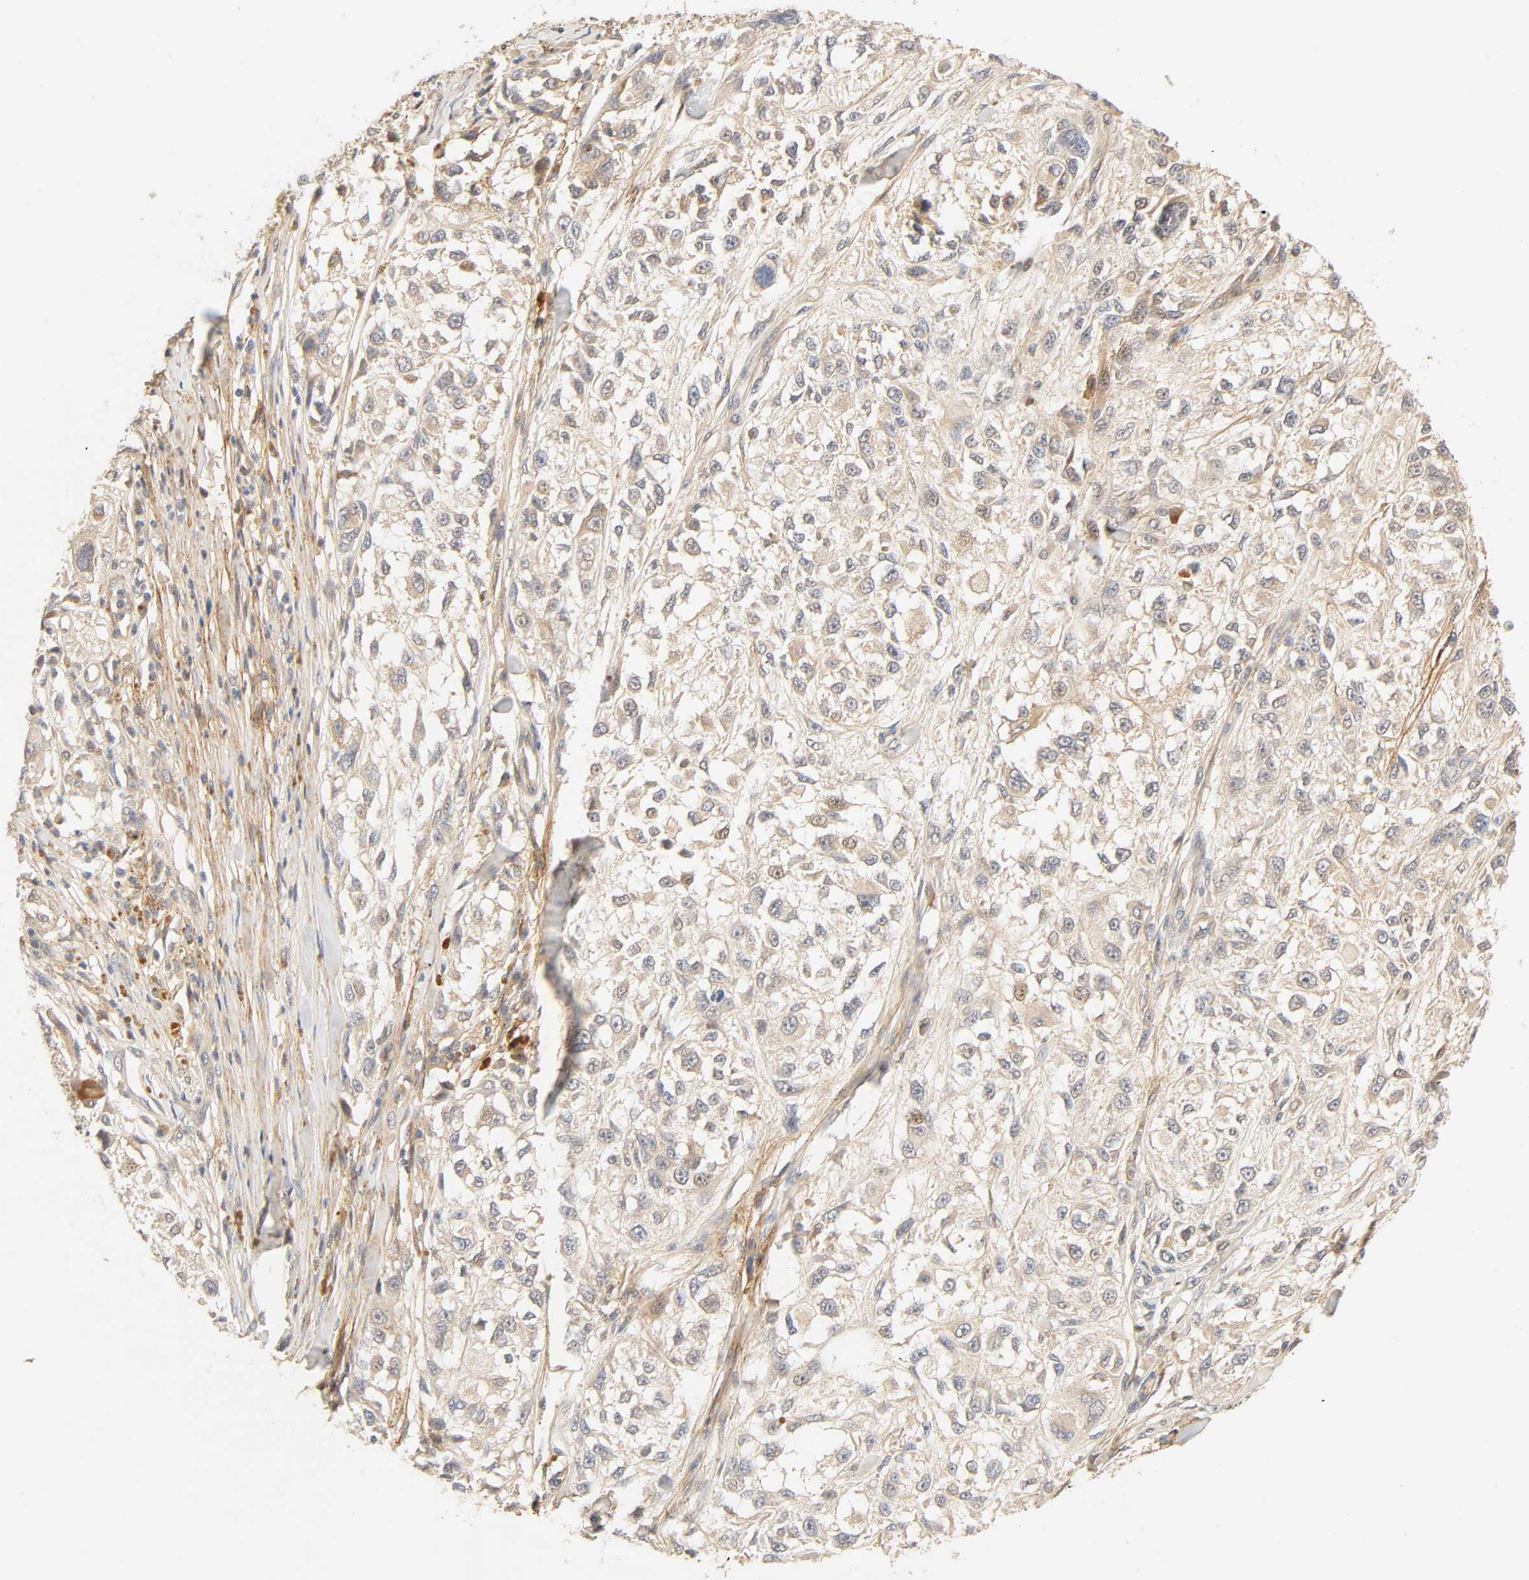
{"staining": {"intensity": "weak", "quantity": "<25%", "location": "cytoplasmic/membranous"}, "tissue": "melanoma", "cell_type": "Tumor cells", "image_type": "cancer", "snomed": [{"axis": "morphology", "description": "Necrosis, NOS"}, {"axis": "morphology", "description": "Malignant melanoma, NOS"}, {"axis": "topography", "description": "Skin"}], "caption": "DAB (3,3'-diaminobenzidine) immunohistochemical staining of malignant melanoma reveals no significant expression in tumor cells.", "gene": "CACNA1G", "patient": {"sex": "female", "age": 87}}